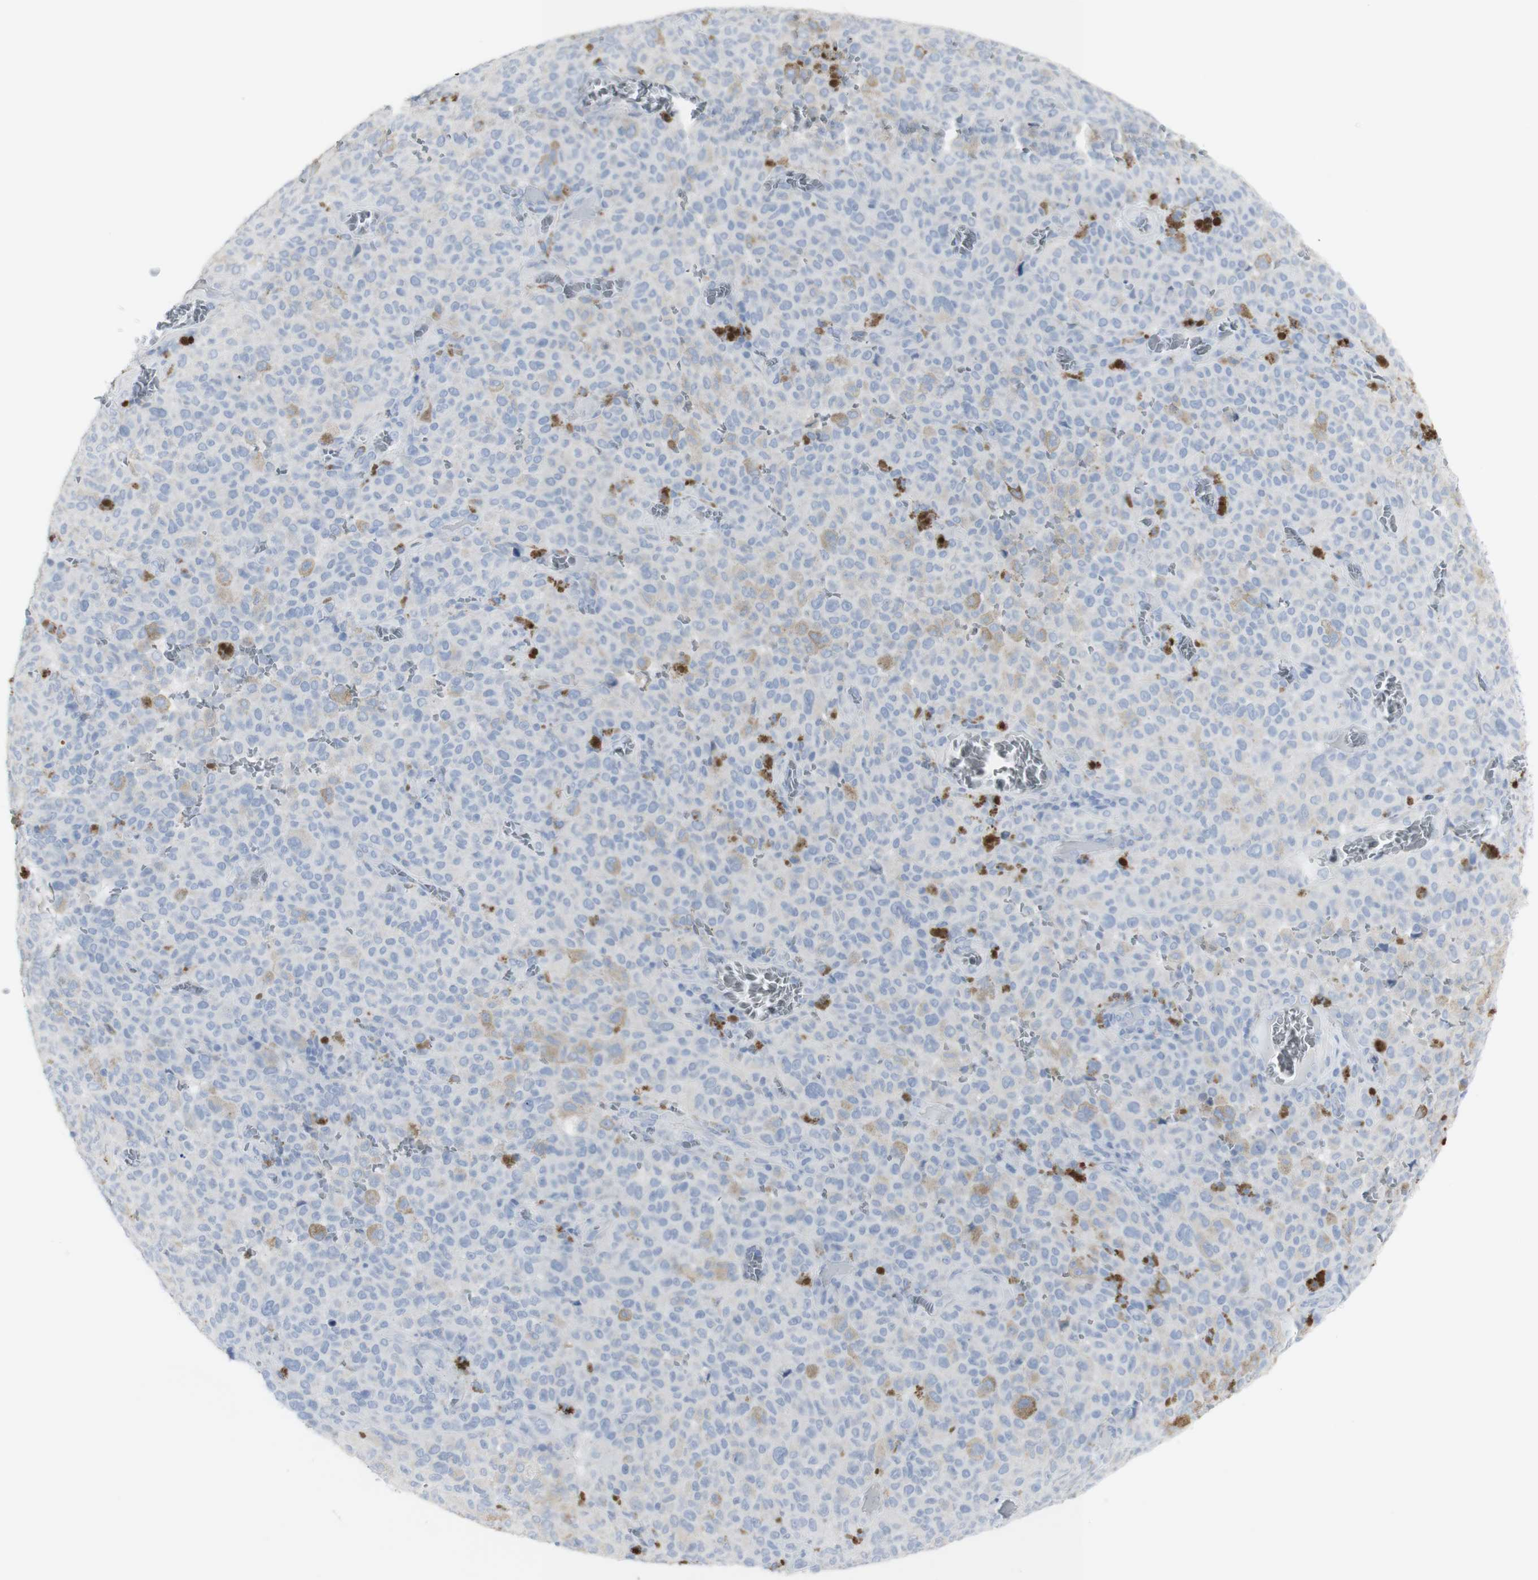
{"staining": {"intensity": "negative", "quantity": "none", "location": "none"}, "tissue": "melanoma", "cell_type": "Tumor cells", "image_type": "cancer", "snomed": [{"axis": "morphology", "description": "Malignant melanoma, NOS"}, {"axis": "topography", "description": "Skin"}], "caption": "High power microscopy histopathology image of an immunohistochemistry (IHC) image of malignant melanoma, revealing no significant expression in tumor cells.", "gene": "CD207", "patient": {"sex": "female", "age": 82}}